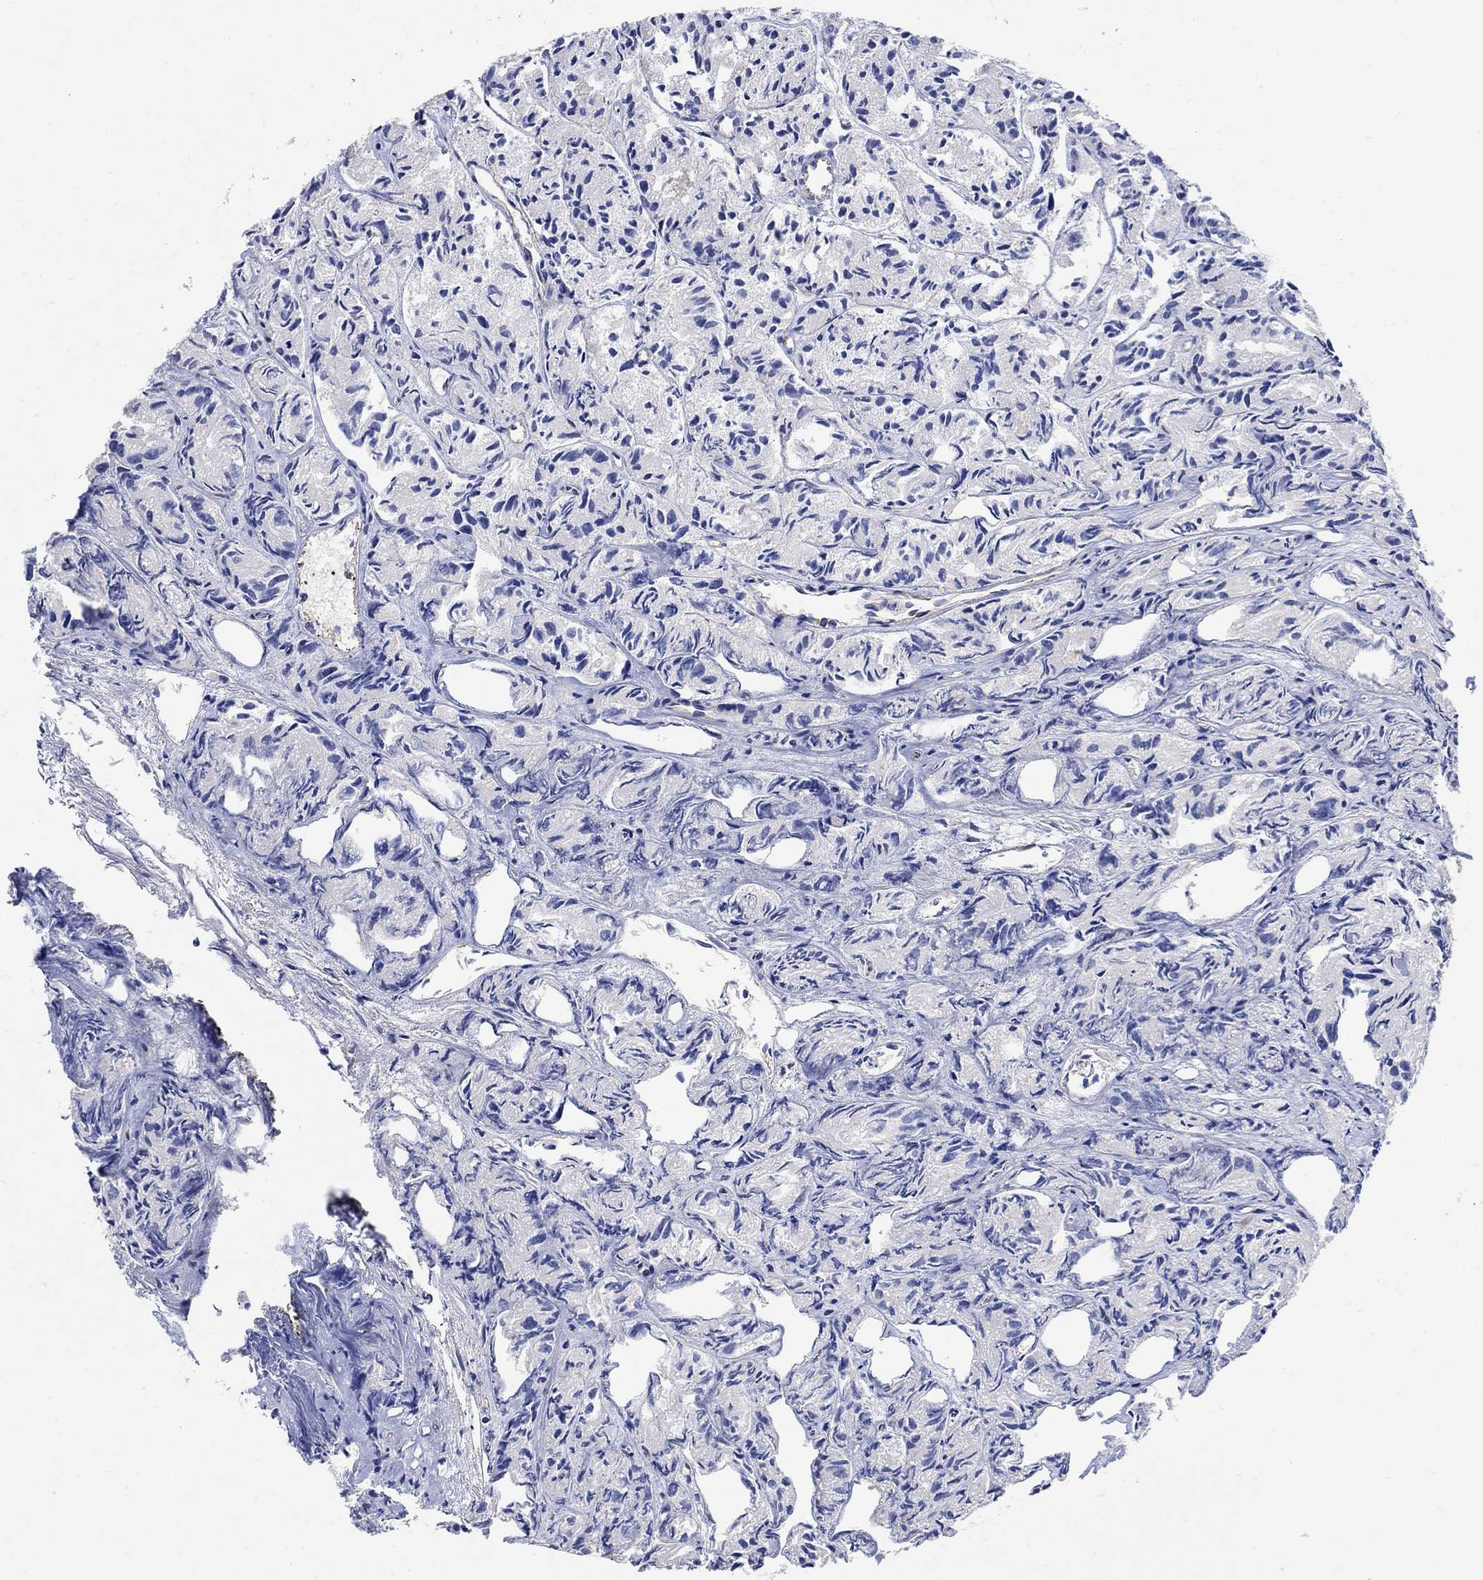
{"staining": {"intensity": "negative", "quantity": "none", "location": "none"}, "tissue": "prostate cancer", "cell_type": "Tumor cells", "image_type": "cancer", "snomed": [{"axis": "morphology", "description": "Adenocarcinoma, Medium grade"}, {"axis": "topography", "description": "Prostate"}], "caption": "Protein analysis of prostate adenocarcinoma (medium-grade) reveals no significant expression in tumor cells.", "gene": "TGM2", "patient": {"sex": "male", "age": 74}}